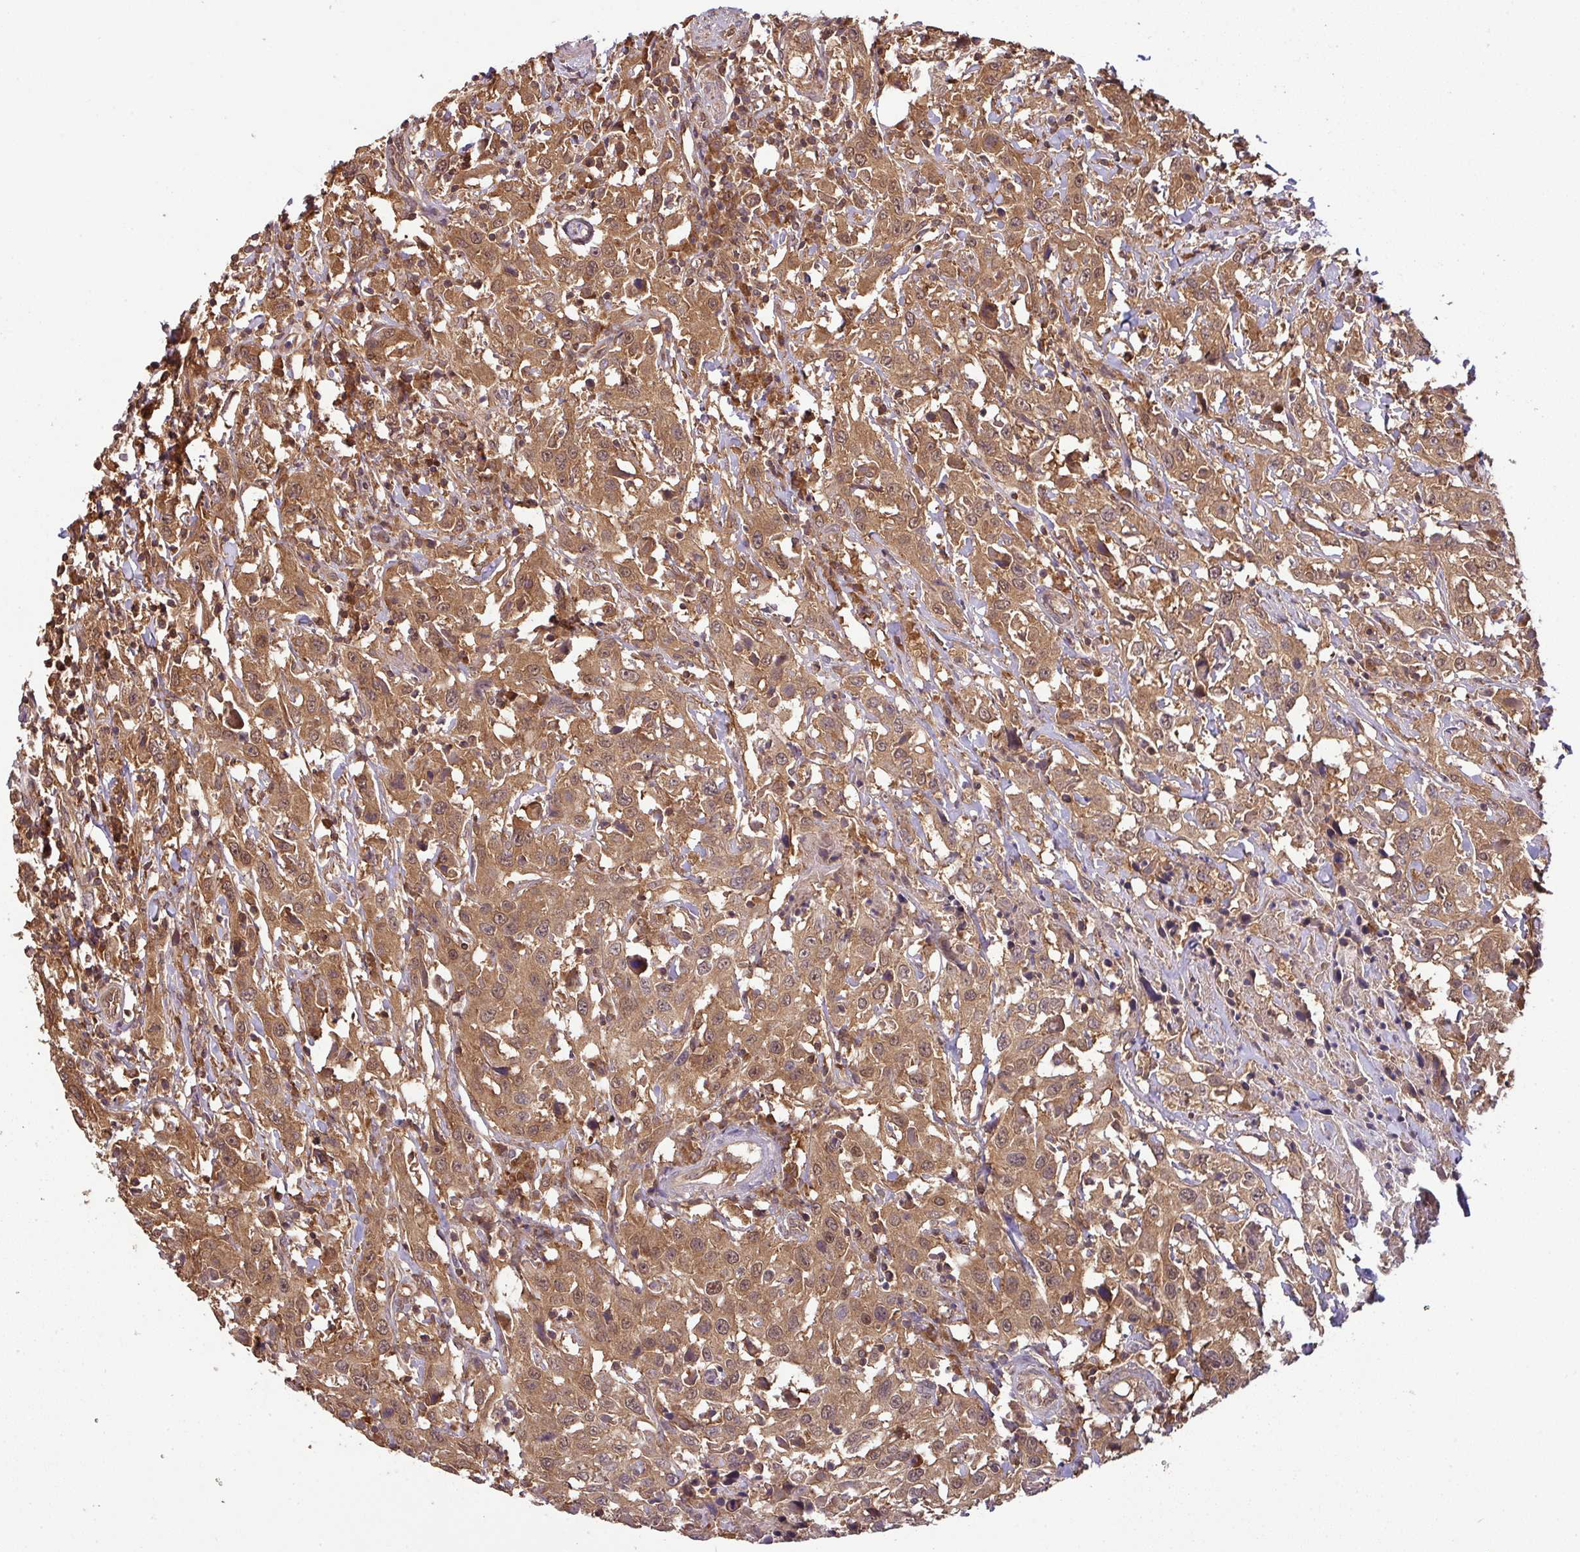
{"staining": {"intensity": "moderate", "quantity": ">75%", "location": "cytoplasmic/membranous,nuclear"}, "tissue": "urothelial cancer", "cell_type": "Tumor cells", "image_type": "cancer", "snomed": [{"axis": "morphology", "description": "Urothelial carcinoma, High grade"}, {"axis": "topography", "description": "Urinary bladder"}], "caption": "The image reveals staining of high-grade urothelial carcinoma, revealing moderate cytoplasmic/membranous and nuclear protein staining (brown color) within tumor cells.", "gene": "GSPT1", "patient": {"sex": "male", "age": 61}}